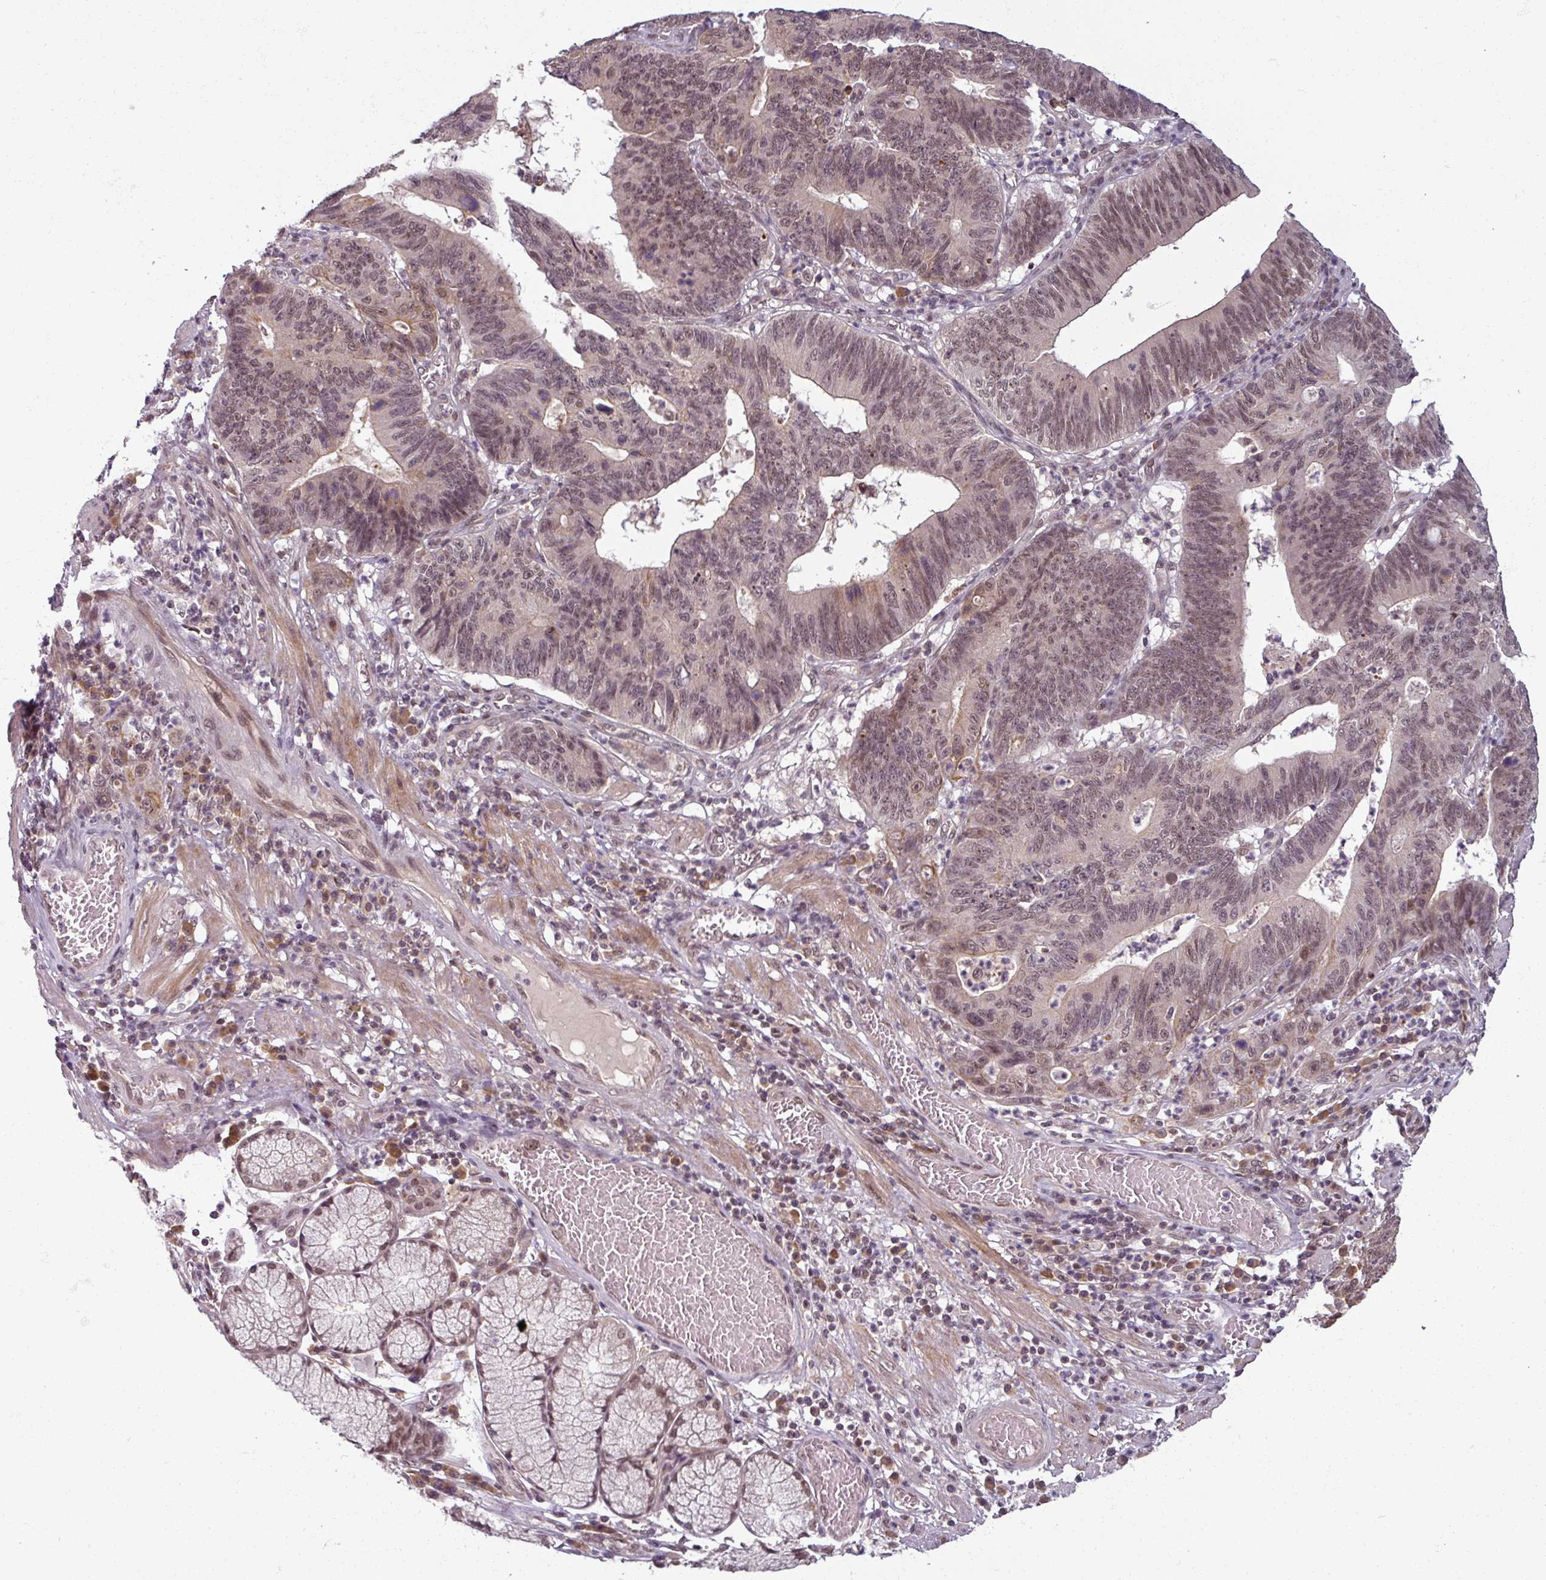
{"staining": {"intensity": "weak", "quantity": "<25%", "location": "cytoplasmic/membranous,nuclear"}, "tissue": "stomach cancer", "cell_type": "Tumor cells", "image_type": "cancer", "snomed": [{"axis": "morphology", "description": "Adenocarcinoma, NOS"}, {"axis": "topography", "description": "Stomach"}], "caption": "Stomach cancer (adenocarcinoma) was stained to show a protein in brown. There is no significant expression in tumor cells.", "gene": "POLR2G", "patient": {"sex": "male", "age": 59}}